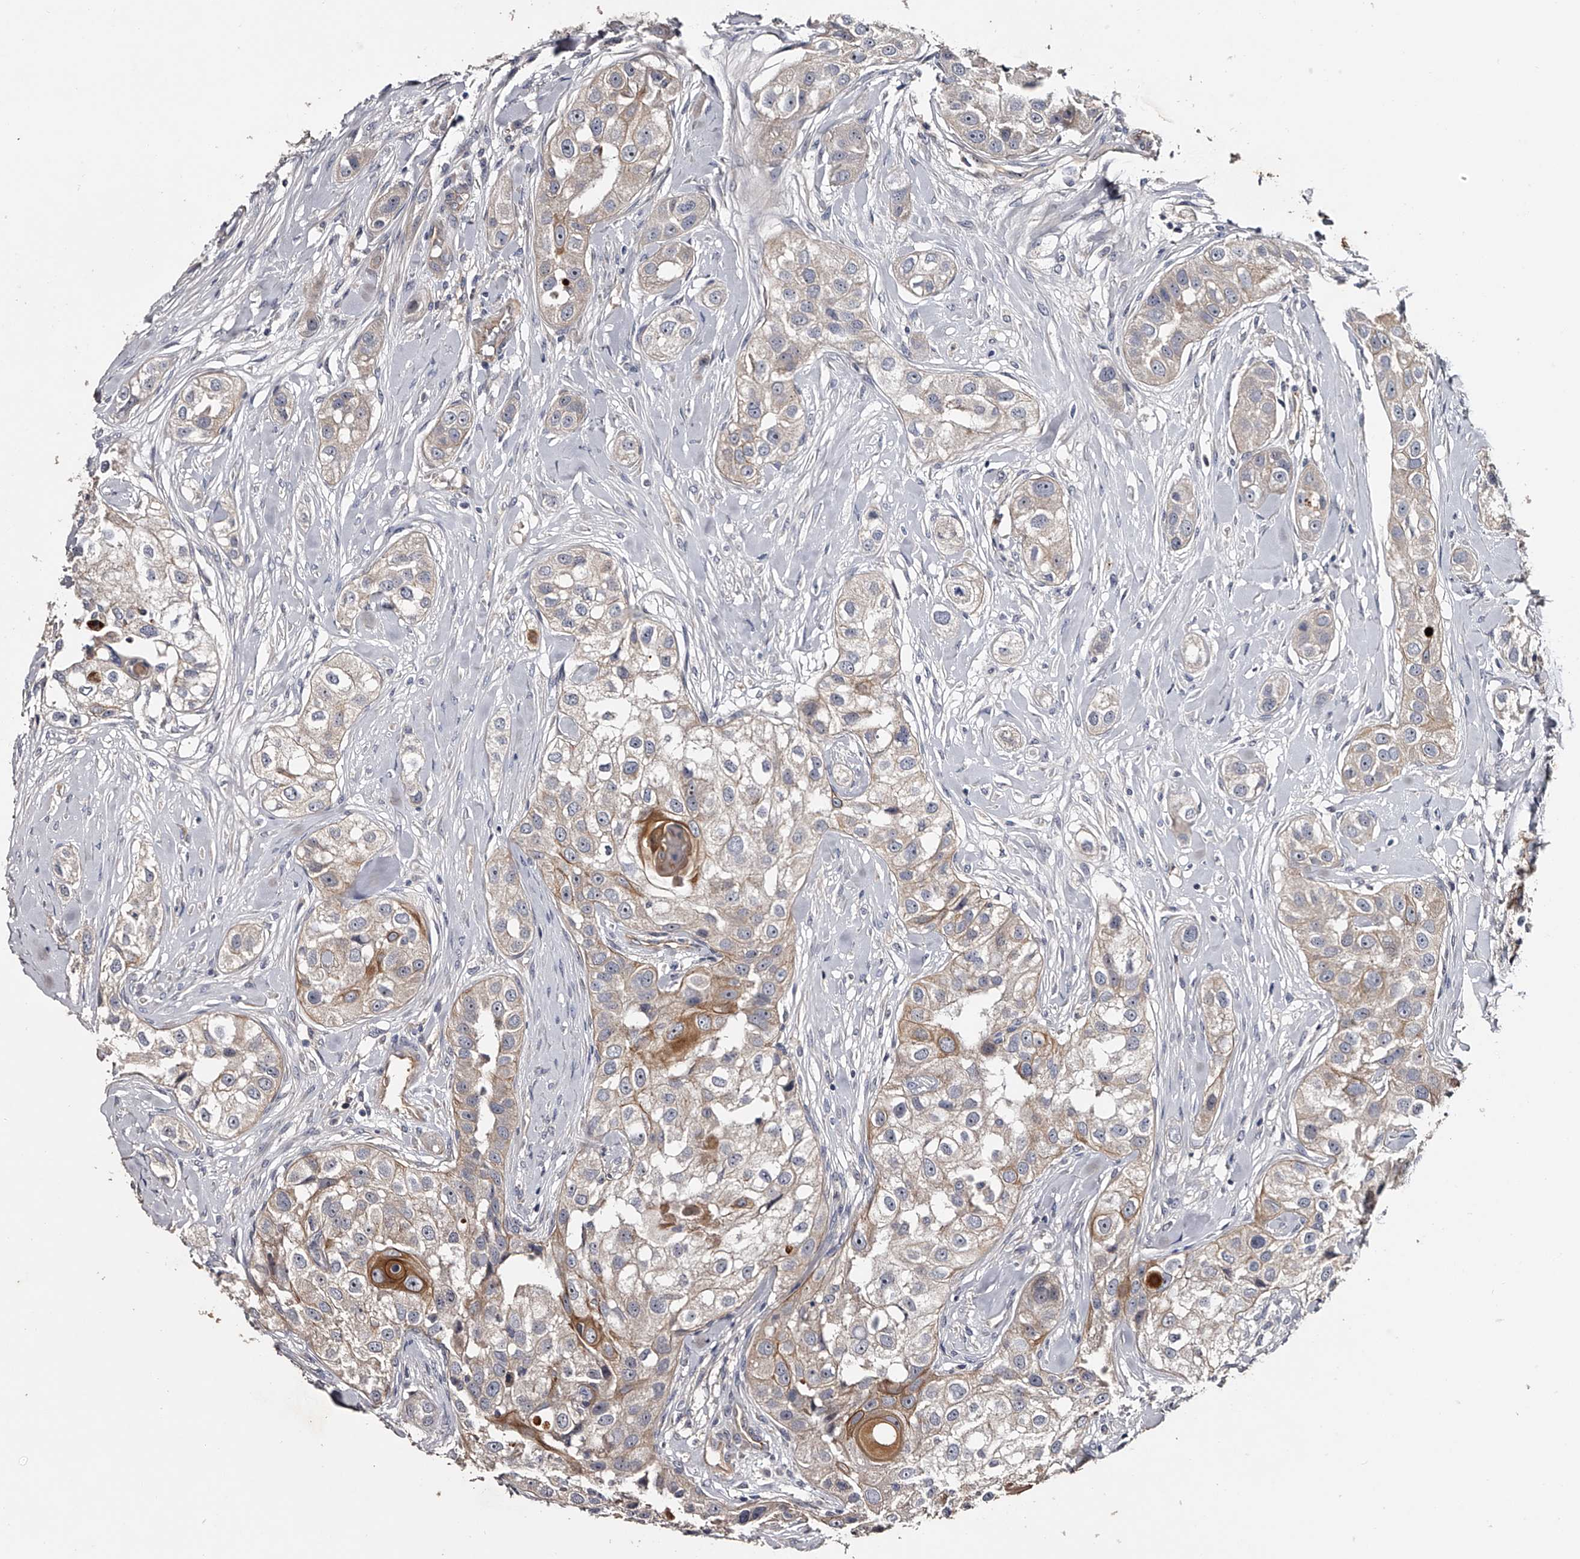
{"staining": {"intensity": "moderate", "quantity": "<25%", "location": "cytoplasmic/membranous"}, "tissue": "head and neck cancer", "cell_type": "Tumor cells", "image_type": "cancer", "snomed": [{"axis": "morphology", "description": "Normal tissue, NOS"}, {"axis": "morphology", "description": "Squamous cell carcinoma, NOS"}, {"axis": "topography", "description": "Skeletal muscle"}, {"axis": "topography", "description": "Head-Neck"}], "caption": "A photomicrograph showing moderate cytoplasmic/membranous positivity in approximately <25% of tumor cells in head and neck squamous cell carcinoma, as visualized by brown immunohistochemical staining.", "gene": "MDN1", "patient": {"sex": "male", "age": 51}}